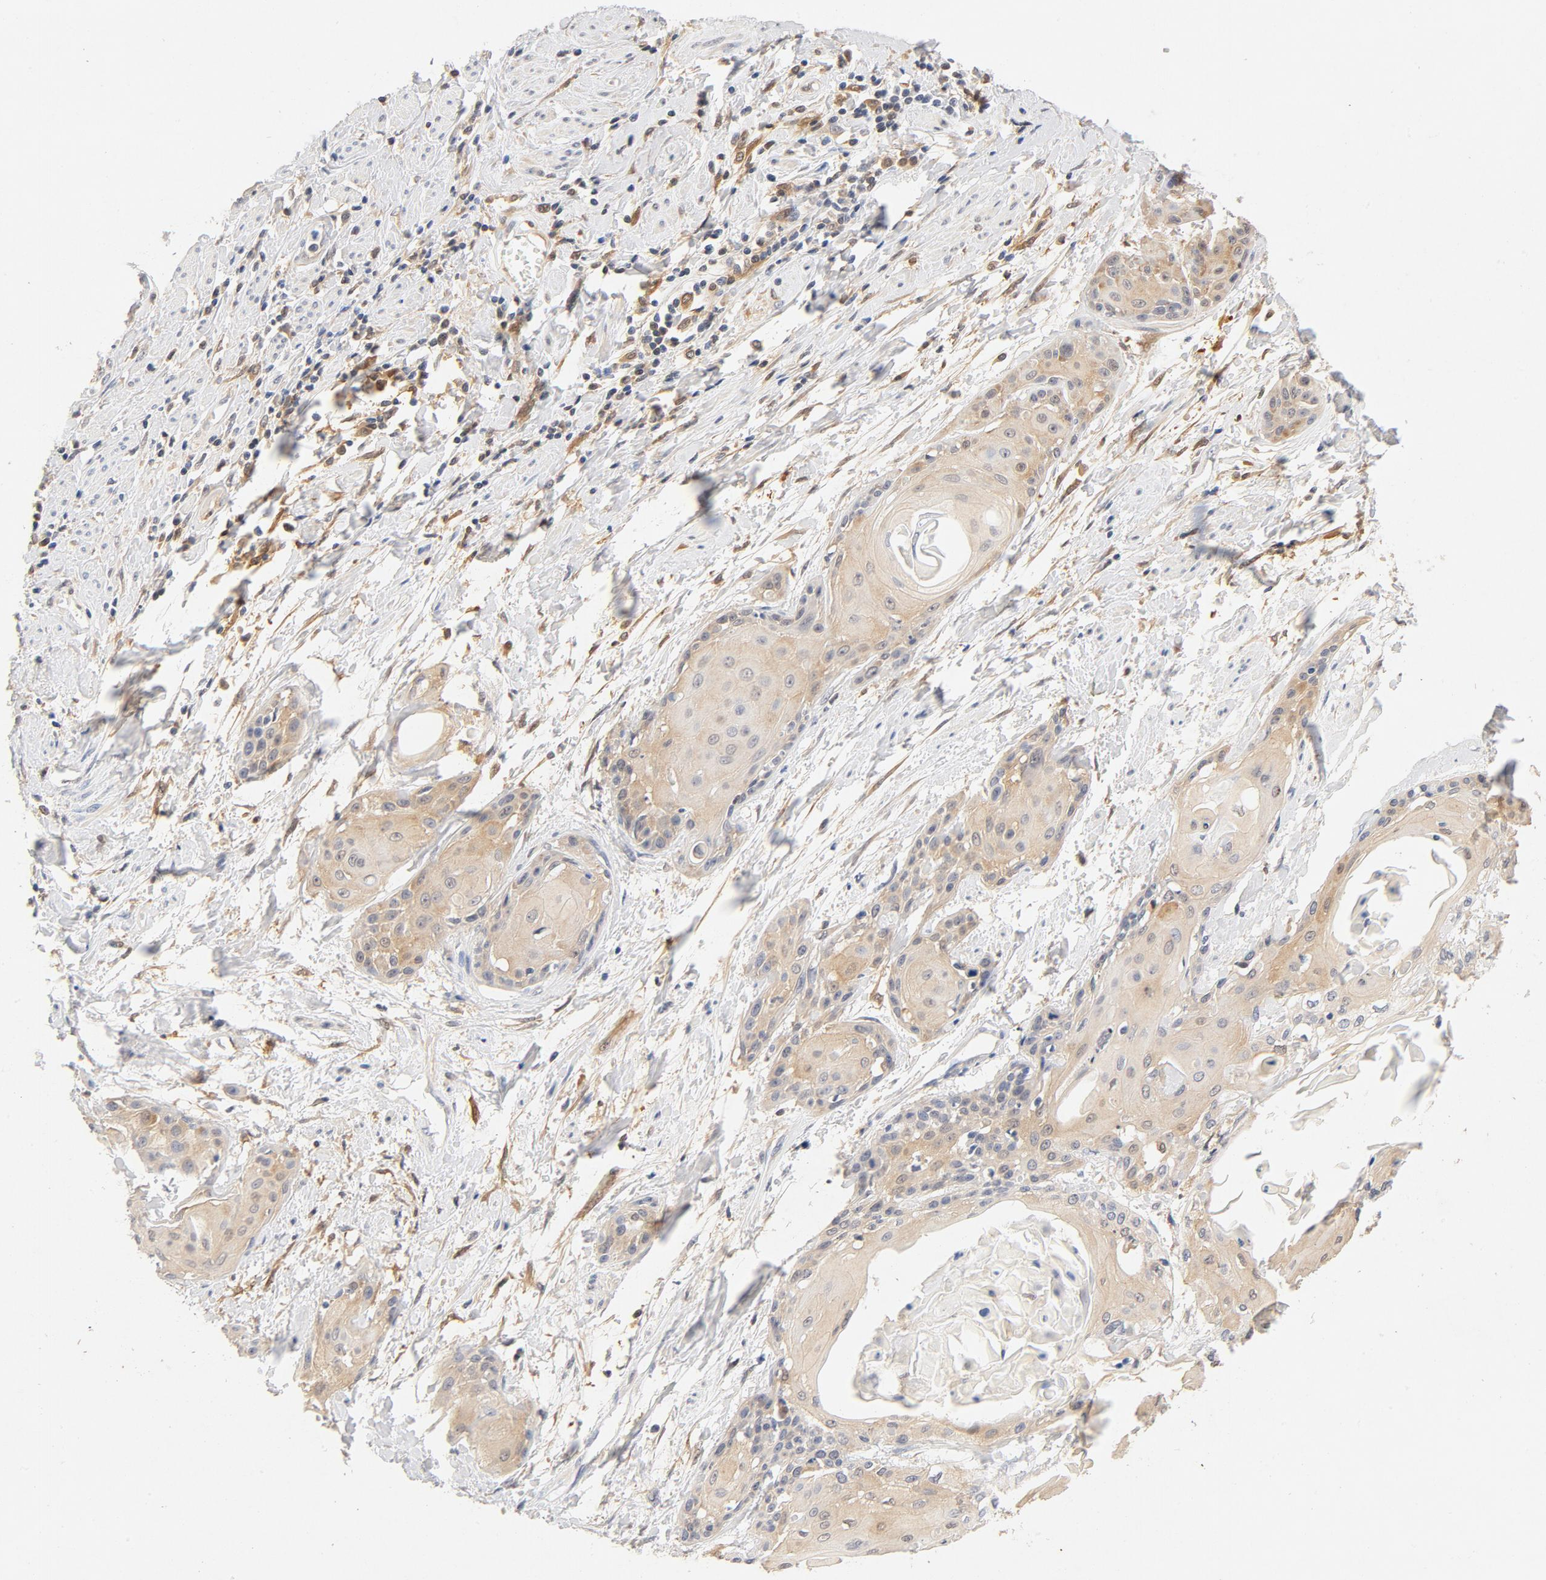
{"staining": {"intensity": "weak", "quantity": "25%-75%", "location": "cytoplasmic/membranous"}, "tissue": "cervical cancer", "cell_type": "Tumor cells", "image_type": "cancer", "snomed": [{"axis": "morphology", "description": "Squamous cell carcinoma, NOS"}, {"axis": "topography", "description": "Cervix"}], "caption": "Immunohistochemistry micrograph of neoplastic tissue: cervical cancer (squamous cell carcinoma) stained using immunohistochemistry (IHC) demonstrates low levels of weak protein expression localized specifically in the cytoplasmic/membranous of tumor cells, appearing as a cytoplasmic/membranous brown color.", "gene": "STAT1", "patient": {"sex": "female", "age": 57}}